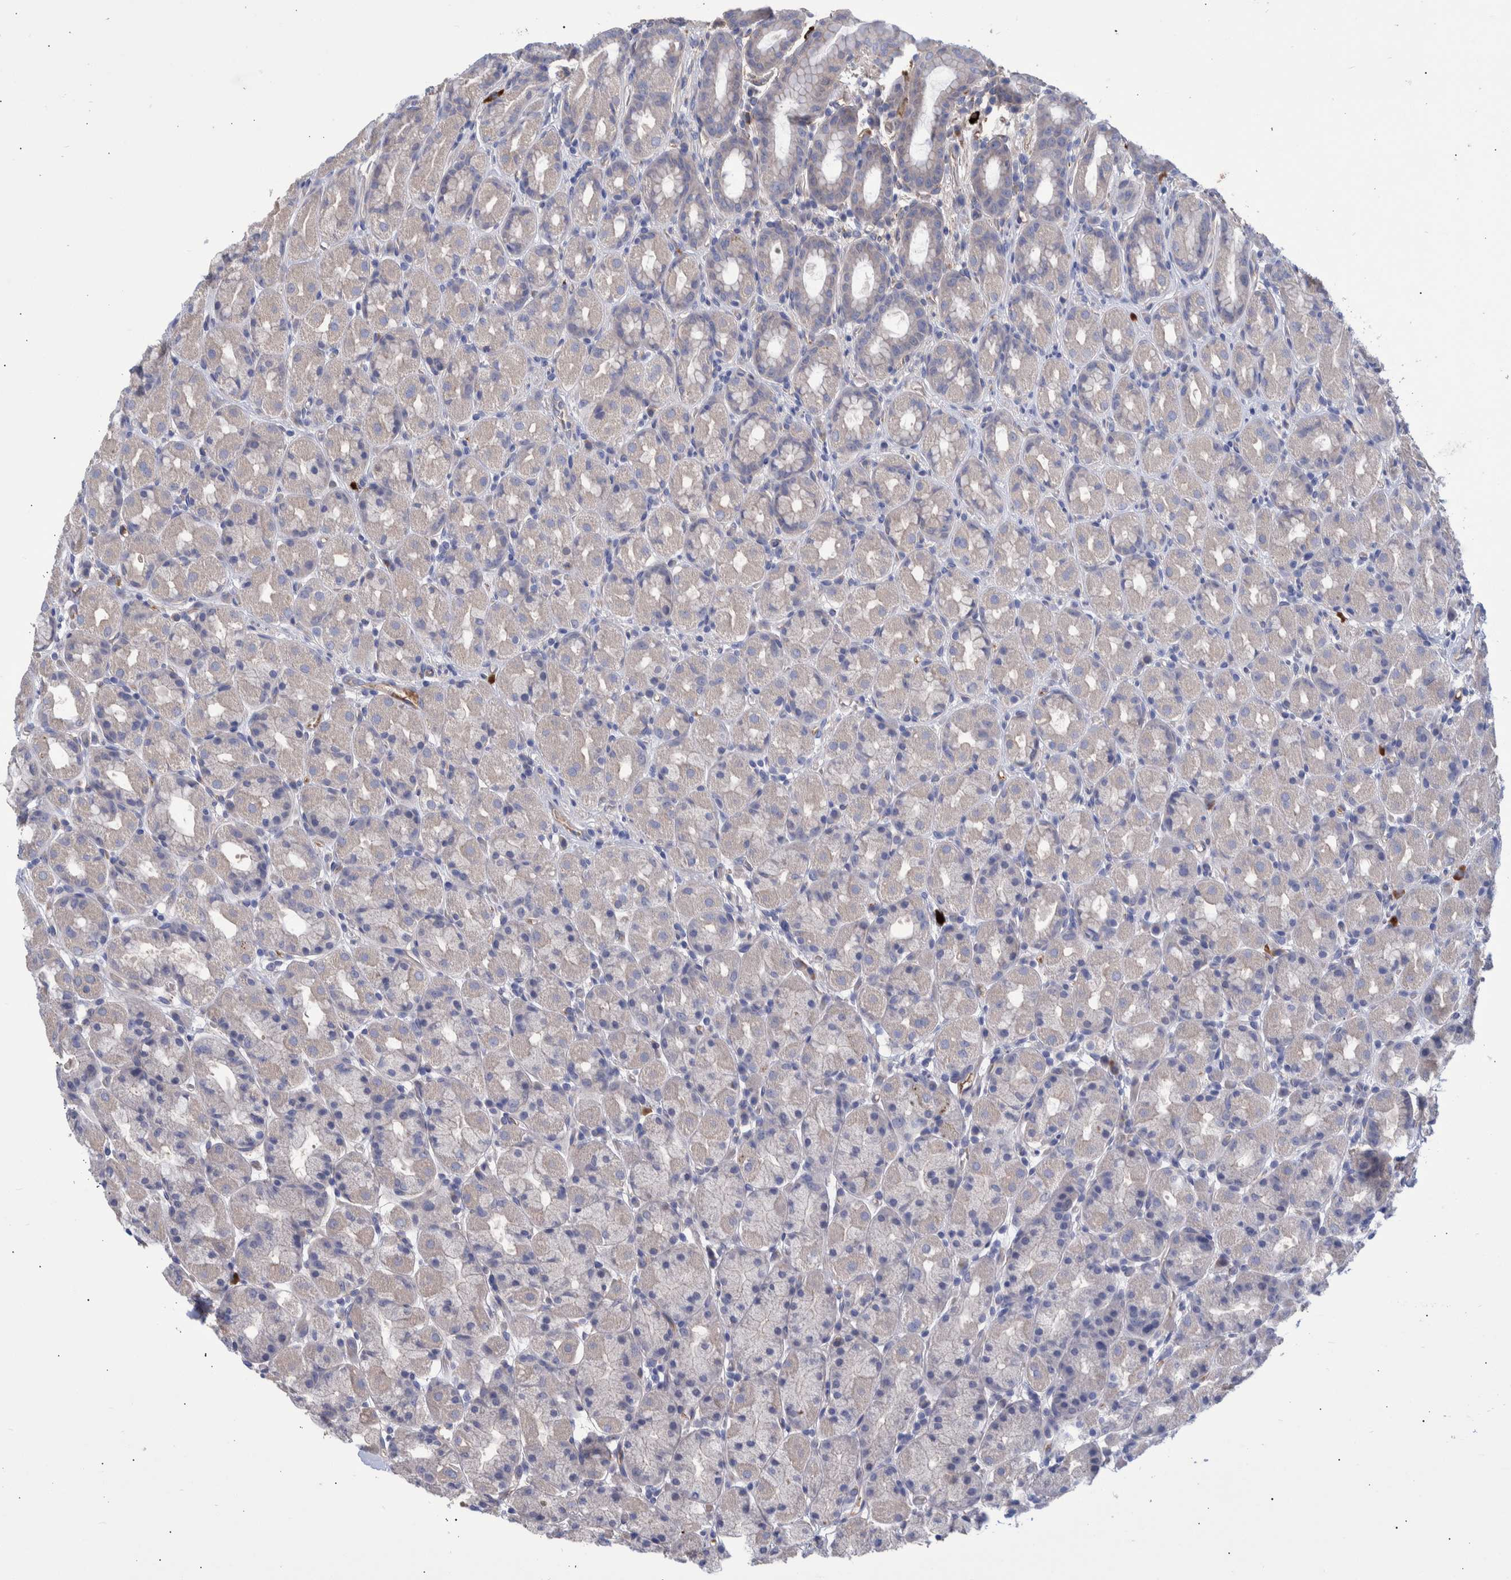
{"staining": {"intensity": "negative", "quantity": "none", "location": "none"}, "tissue": "stomach", "cell_type": "Glandular cells", "image_type": "normal", "snomed": [{"axis": "morphology", "description": "Normal tissue, NOS"}, {"axis": "topography", "description": "Stomach, upper"}], "caption": "Immunohistochemistry (IHC) image of unremarkable stomach: stomach stained with DAB exhibits no significant protein staining in glandular cells.", "gene": "DLL4", "patient": {"sex": "male", "age": 68}}